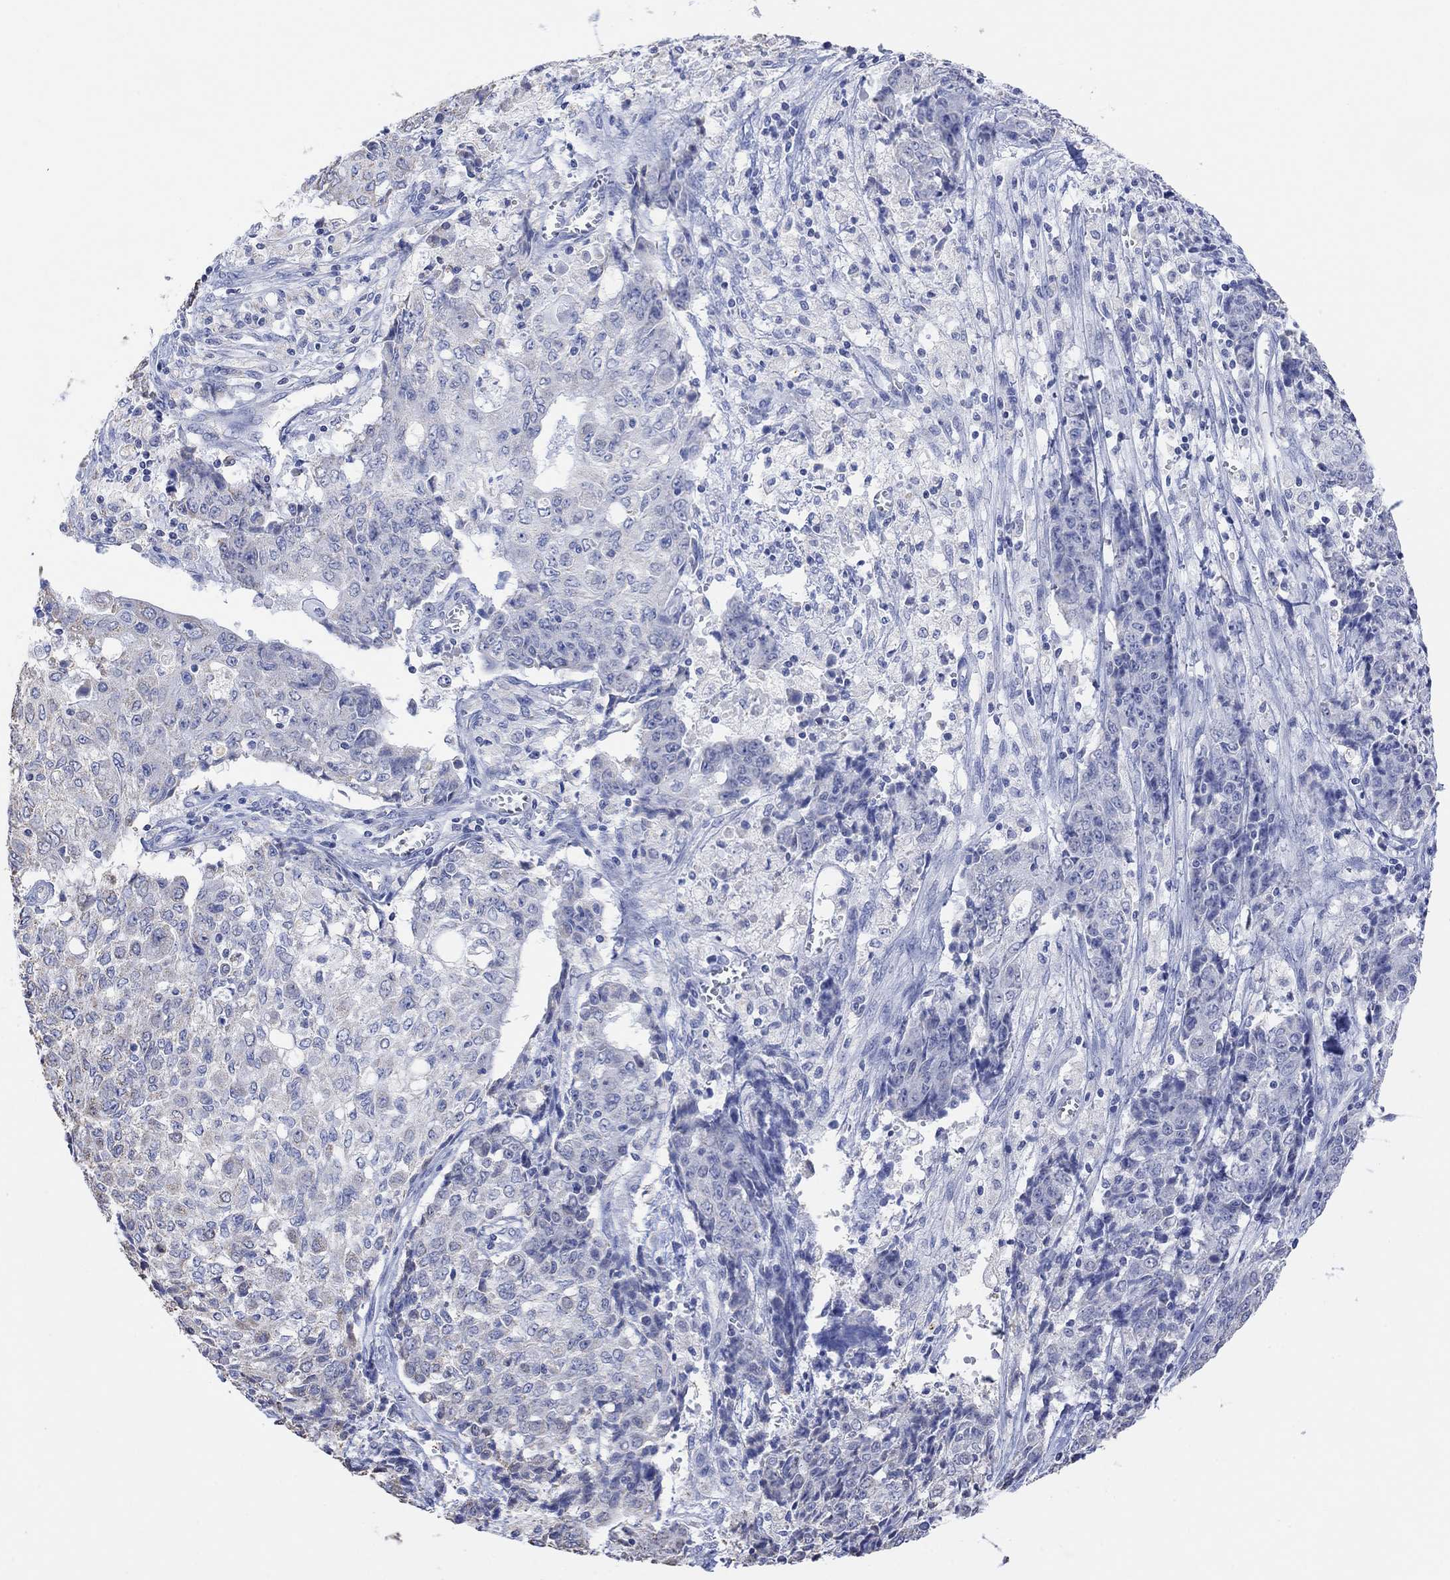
{"staining": {"intensity": "negative", "quantity": "none", "location": "none"}, "tissue": "ovarian cancer", "cell_type": "Tumor cells", "image_type": "cancer", "snomed": [{"axis": "morphology", "description": "Carcinoma, endometroid"}, {"axis": "topography", "description": "Ovary"}], "caption": "Tumor cells show no significant protein expression in ovarian cancer.", "gene": "SYT12", "patient": {"sex": "female", "age": 42}}